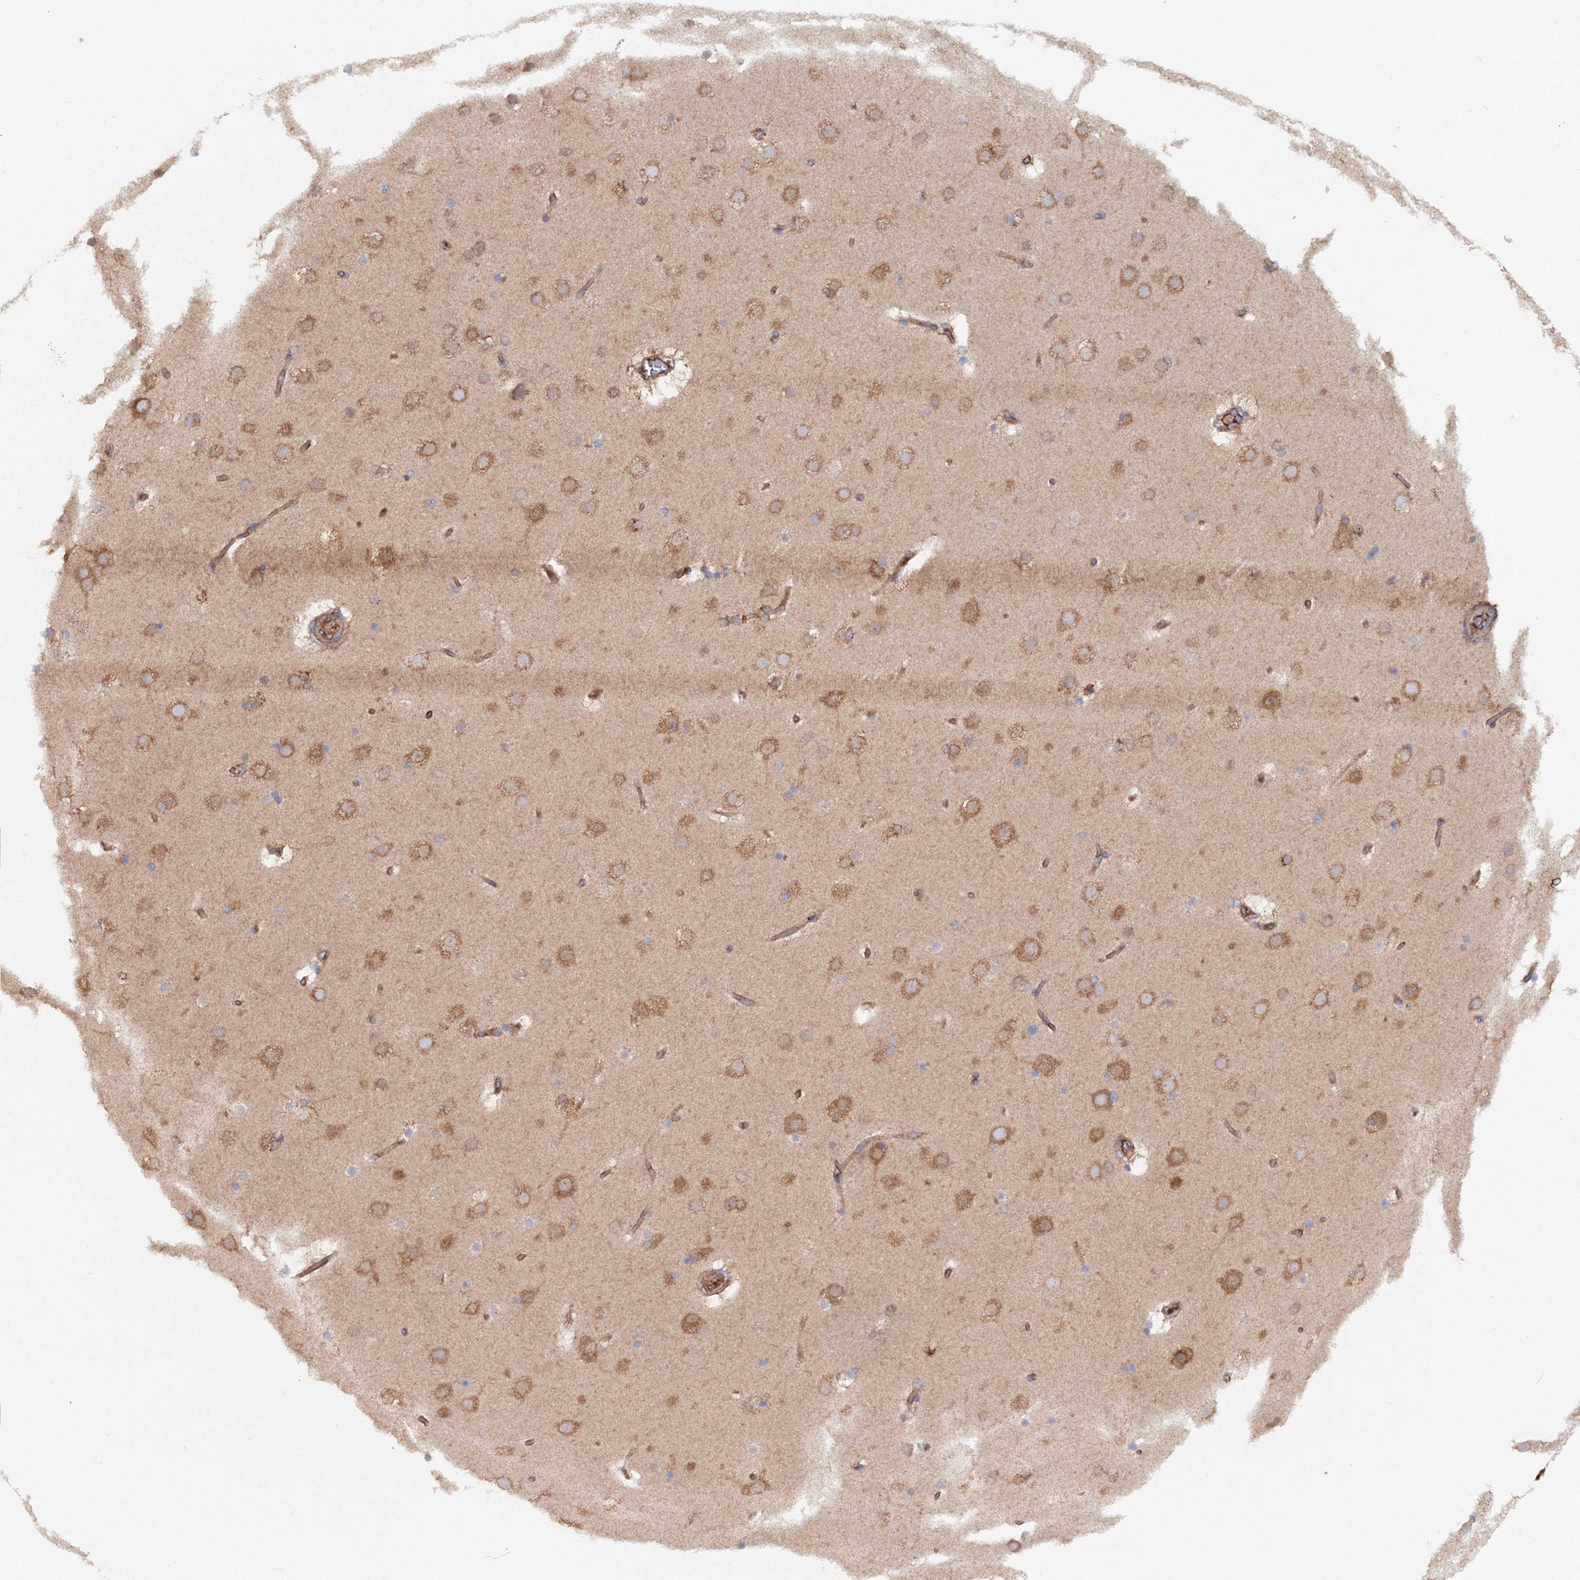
{"staining": {"intensity": "moderate", "quantity": ">75%", "location": "cytoplasmic/membranous"}, "tissue": "cerebral cortex", "cell_type": "Endothelial cells", "image_type": "normal", "snomed": [{"axis": "morphology", "description": "Normal tissue, NOS"}, {"axis": "topography", "description": "Cerebral cortex"}], "caption": "The micrograph demonstrates staining of normal cerebral cortex, revealing moderate cytoplasmic/membranous protein expression (brown color) within endothelial cells.", "gene": "EXOC1", "patient": {"sex": "male", "age": 57}}